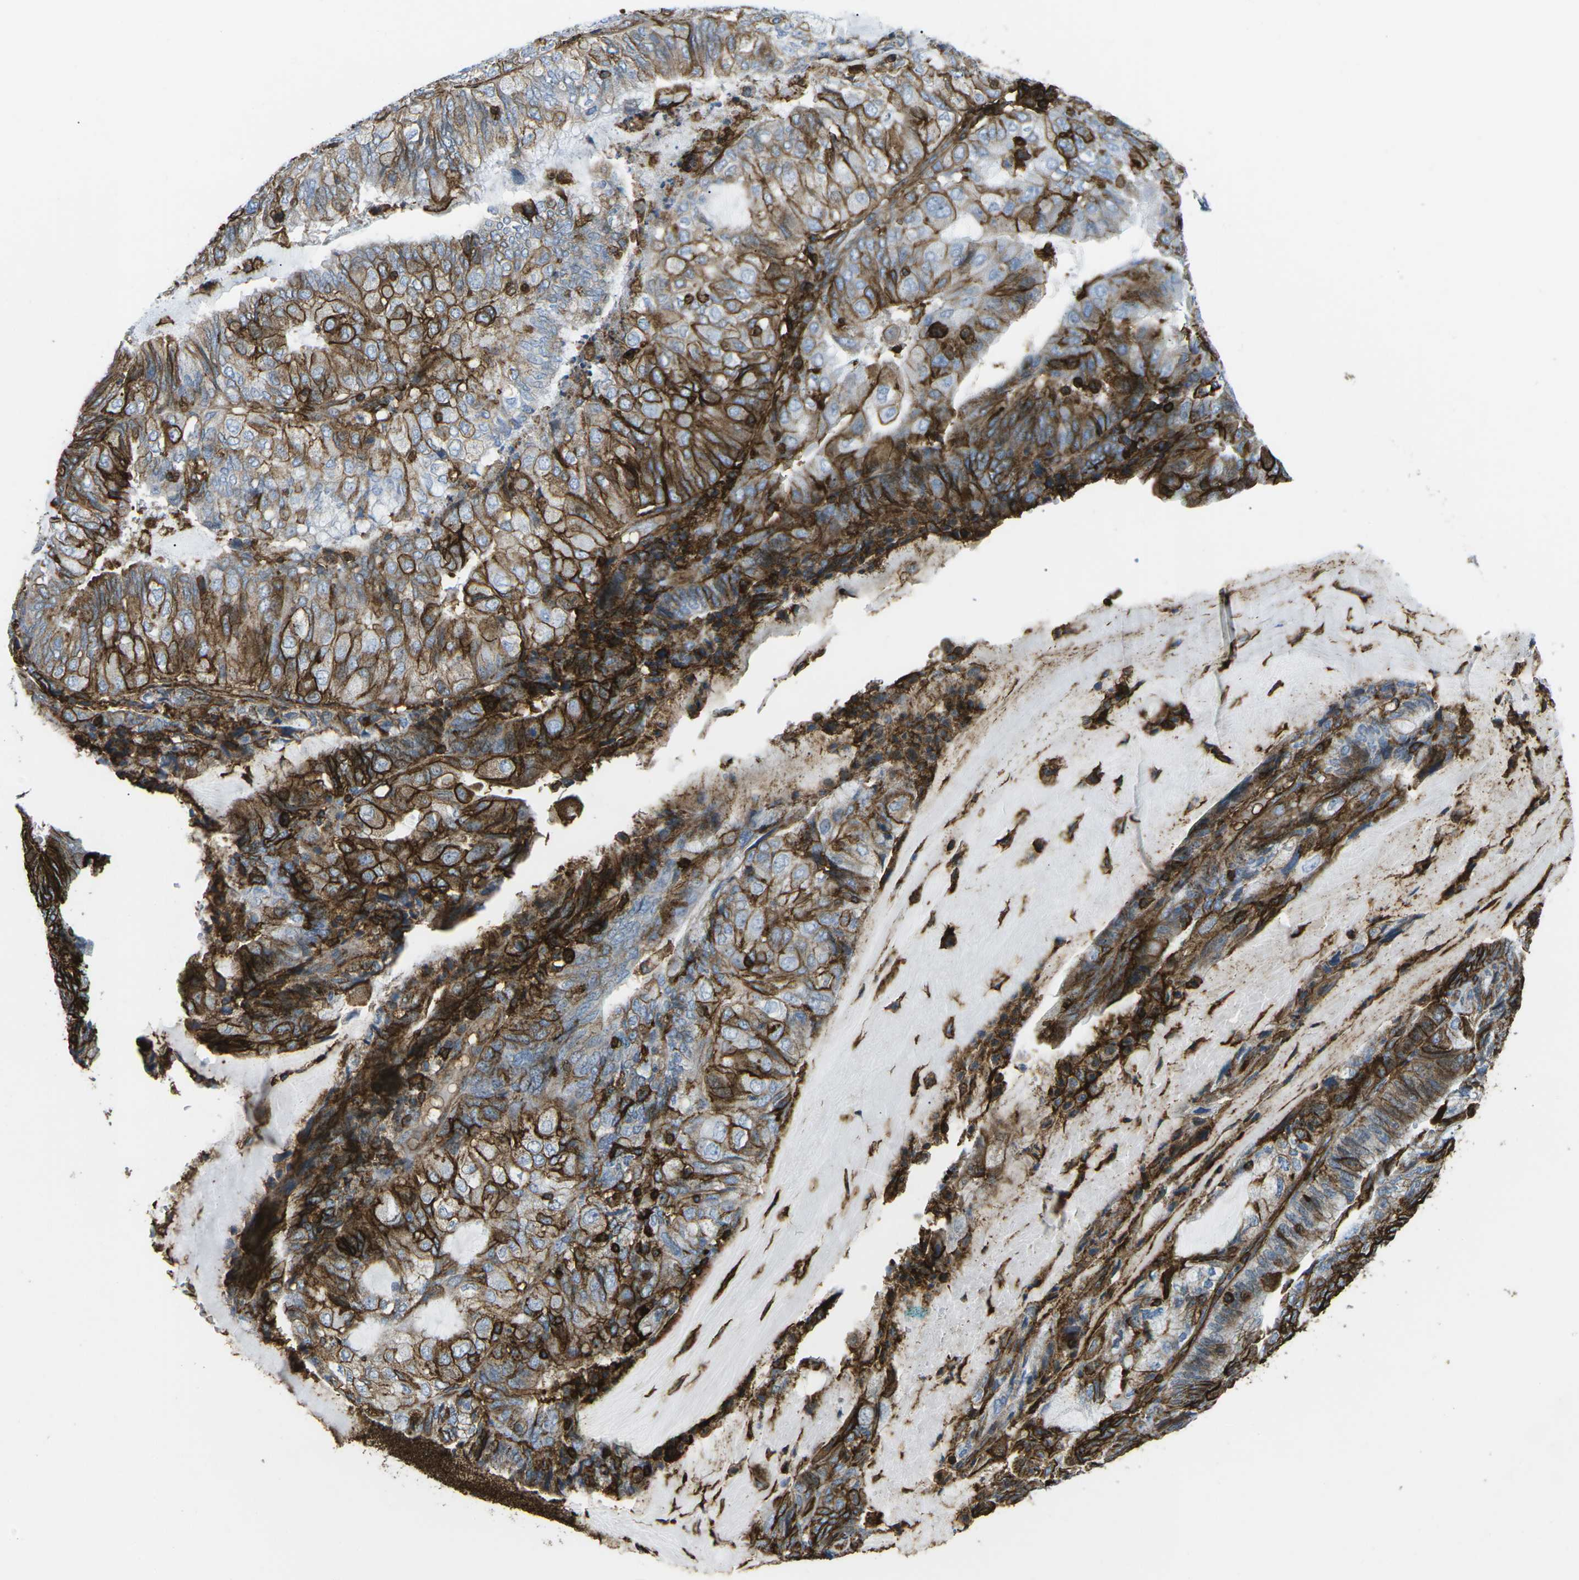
{"staining": {"intensity": "strong", "quantity": ">75%", "location": "cytoplasmic/membranous"}, "tissue": "endometrial cancer", "cell_type": "Tumor cells", "image_type": "cancer", "snomed": [{"axis": "morphology", "description": "Adenocarcinoma, NOS"}, {"axis": "topography", "description": "Endometrium"}], "caption": "Strong cytoplasmic/membranous protein staining is appreciated in approximately >75% of tumor cells in endometrial cancer.", "gene": "HLA-B", "patient": {"sex": "female", "age": 81}}